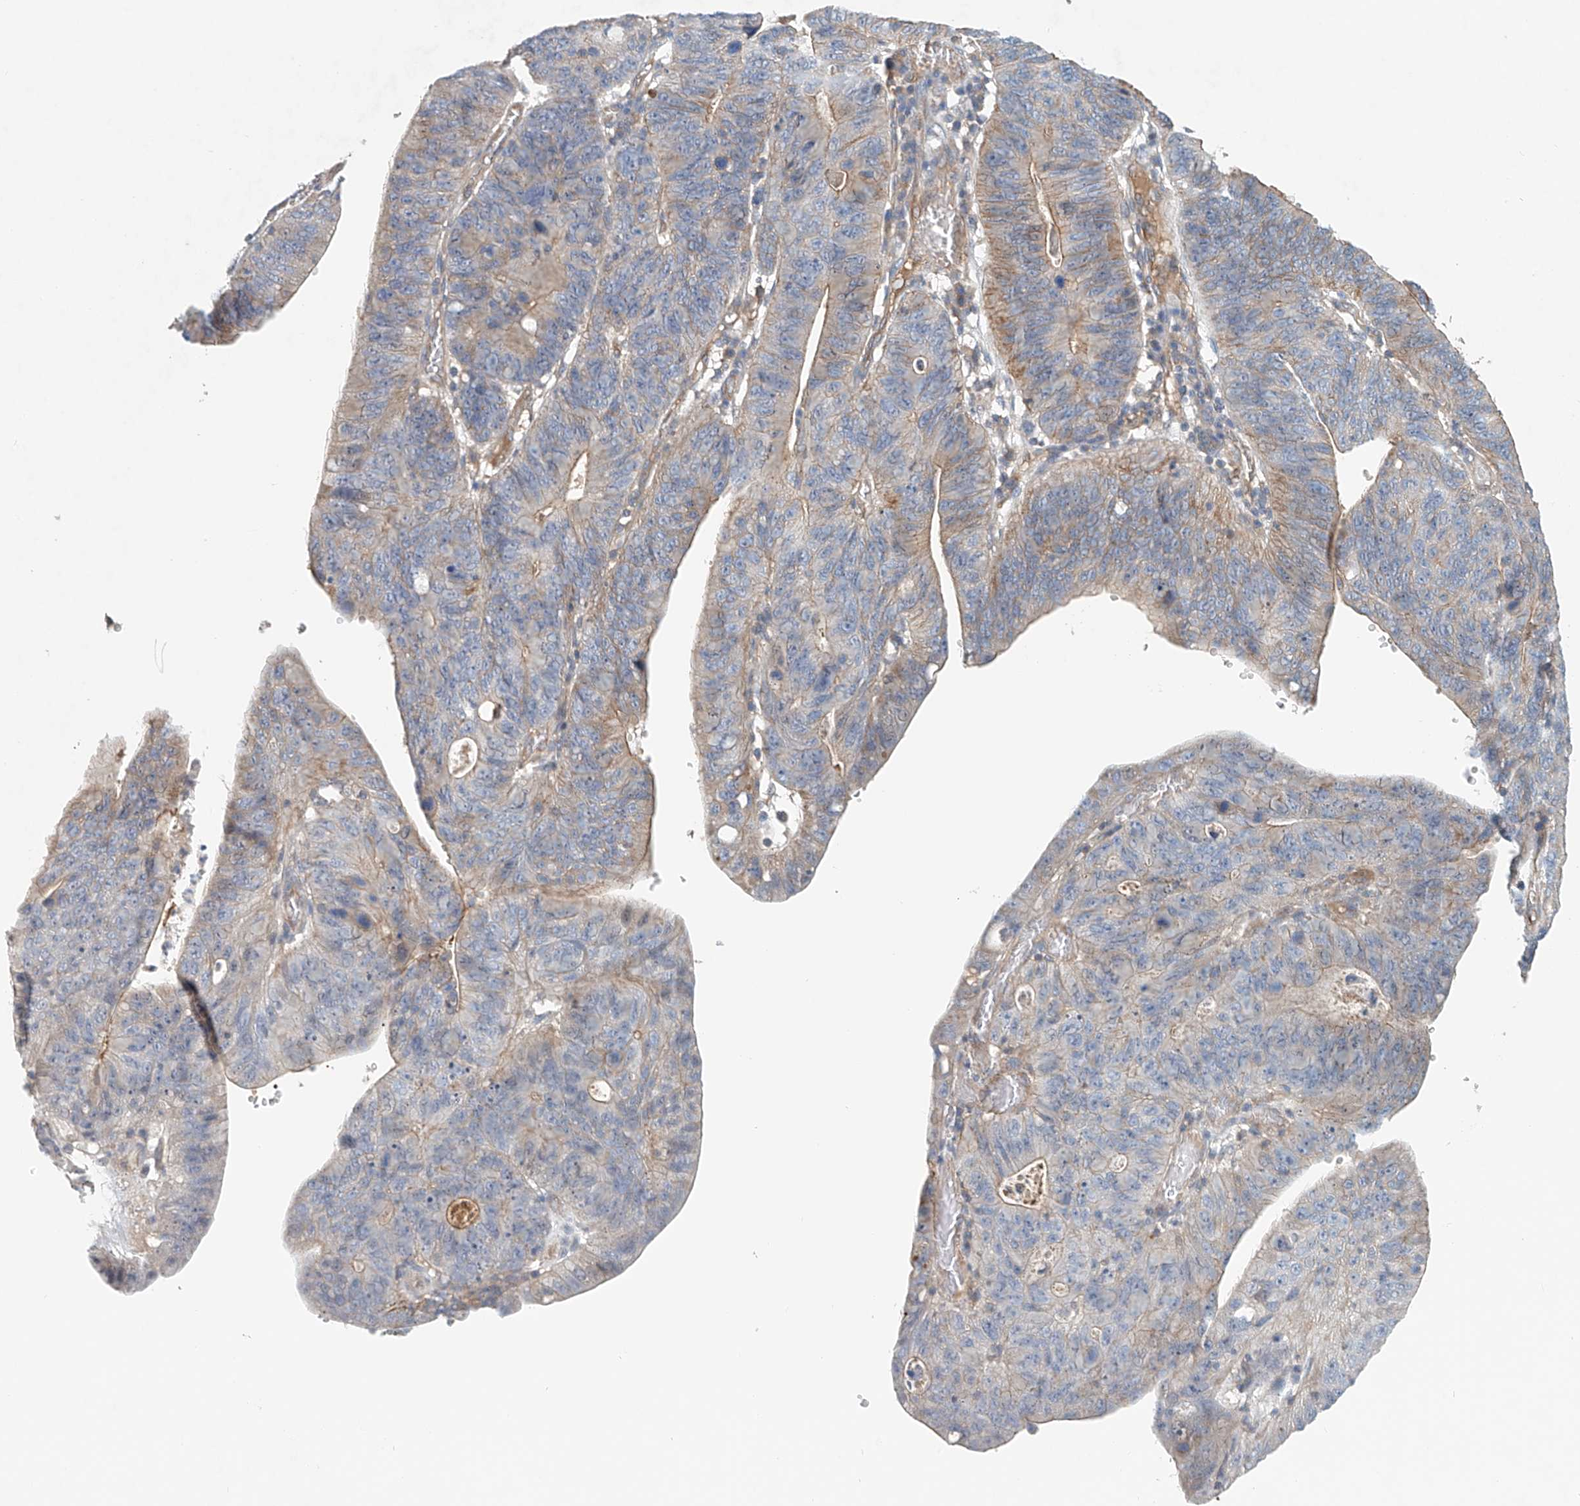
{"staining": {"intensity": "weak", "quantity": "25%-75%", "location": "cytoplasmic/membranous"}, "tissue": "stomach cancer", "cell_type": "Tumor cells", "image_type": "cancer", "snomed": [{"axis": "morphology", "description": "Adenocarcinoma, NOS"}, {"axis": "topography", "description": "Stomach"}], "caption": "Immunohistochemistry (IHC) histopathology image of adenocarcinoma (stomach) stained for a protein (brown), which reveals low levels of weak cytoplasmic/membranous staining in approximately 25%-75% of tumor cells.", "gene": "FRYL", "patient": {"sex": "male", "age": 59}}